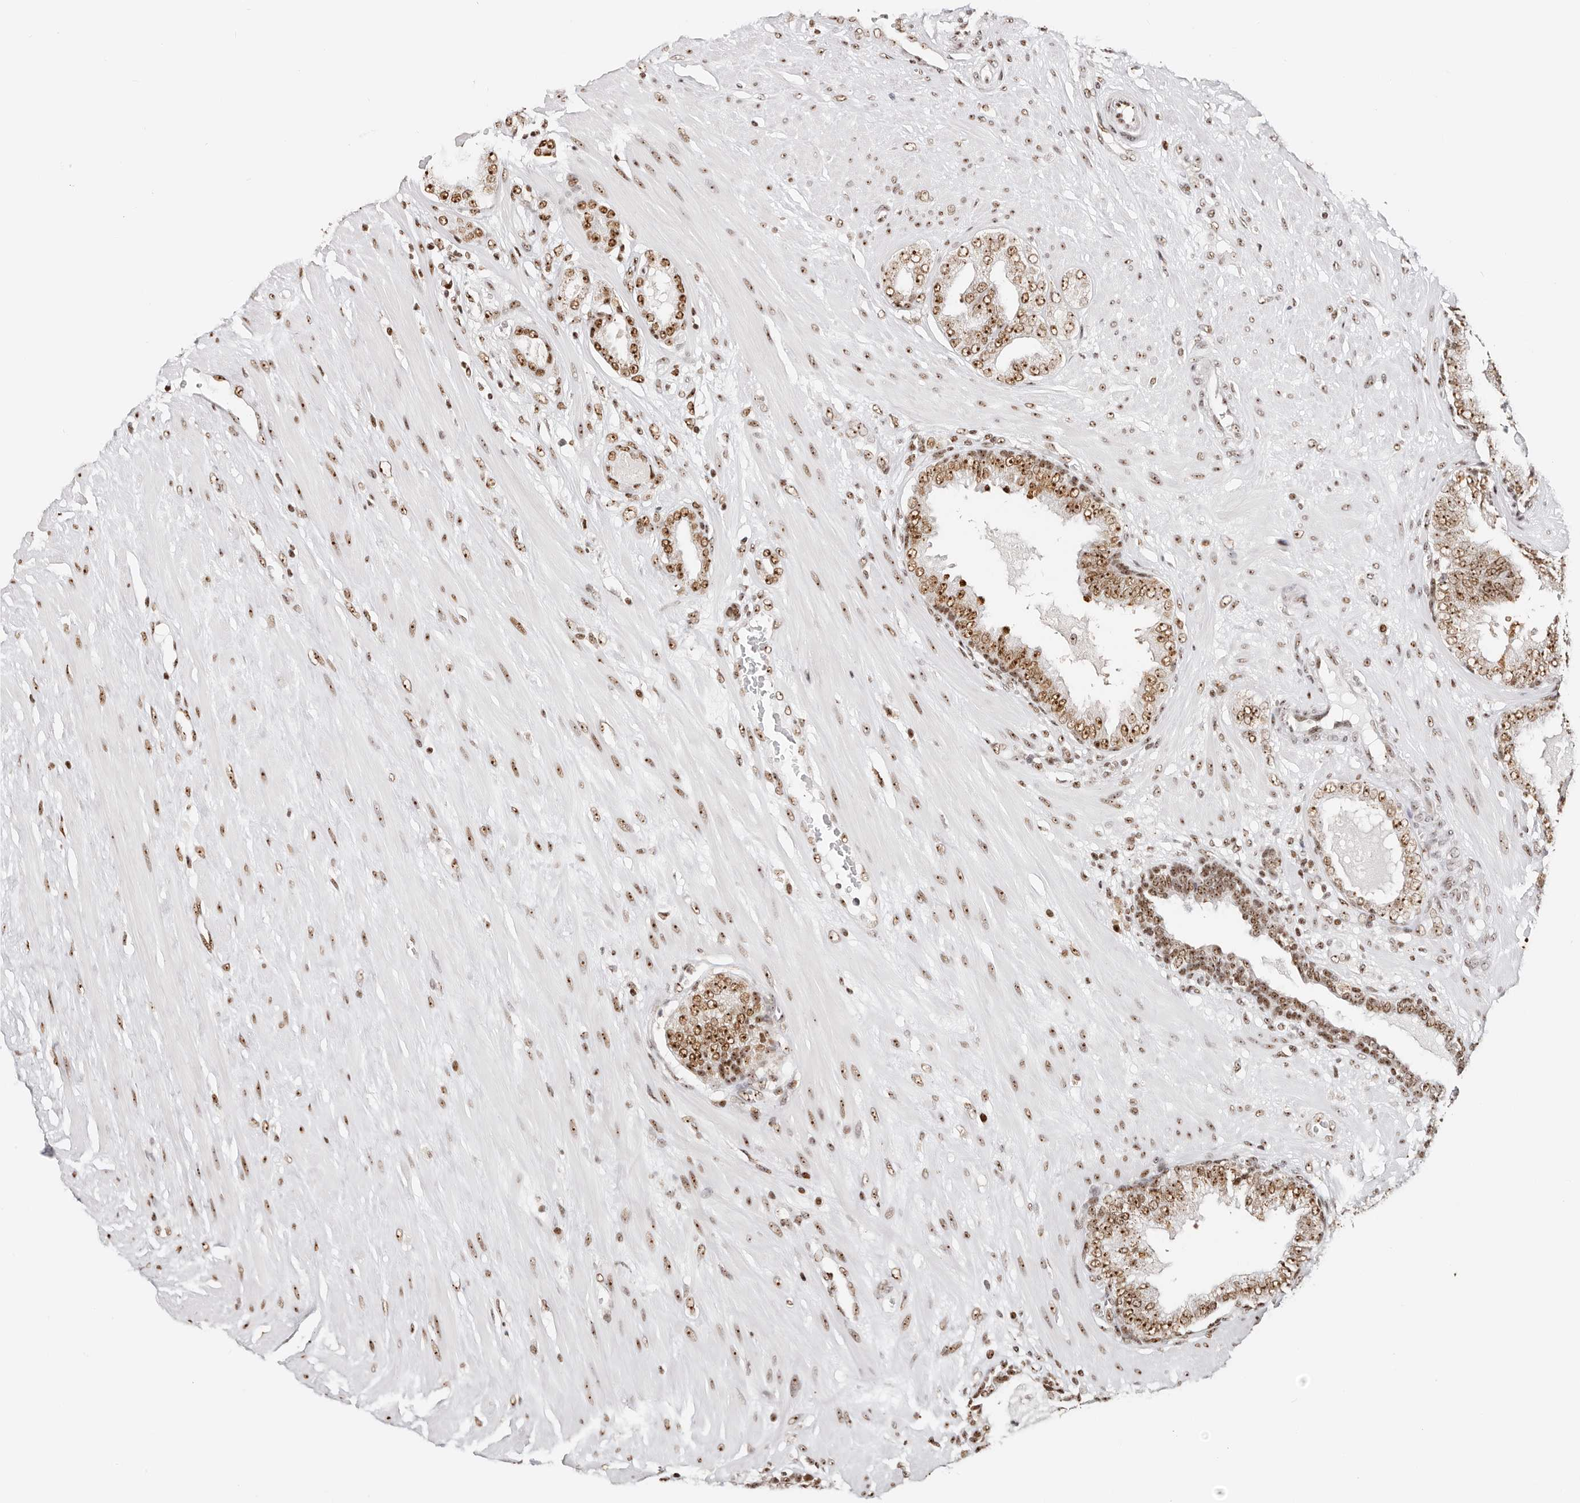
{"staining": {"intensity": "moderate", "quantity": ">75%", "location": "nuclear"}, "tissue": "prostate cancer", "cell_type": "Tumor cells", "image_type": "cancer", "snomed": [{"axis": "morphology", "description": "Adenocarcinoma, Low grade"}, {"axis": "topography", "description": "Prostate"}], "caption": "A medium amount of moderate nuclear staining is seen in approximately >75% of tumor cells in prostate adenocarcinoma (low-grade) tissue. Ihc stains the protein in brown and the nuclei are stained blue.", "gene": "IQGAP3", "patient": {"sex": "male", "age": 63}}